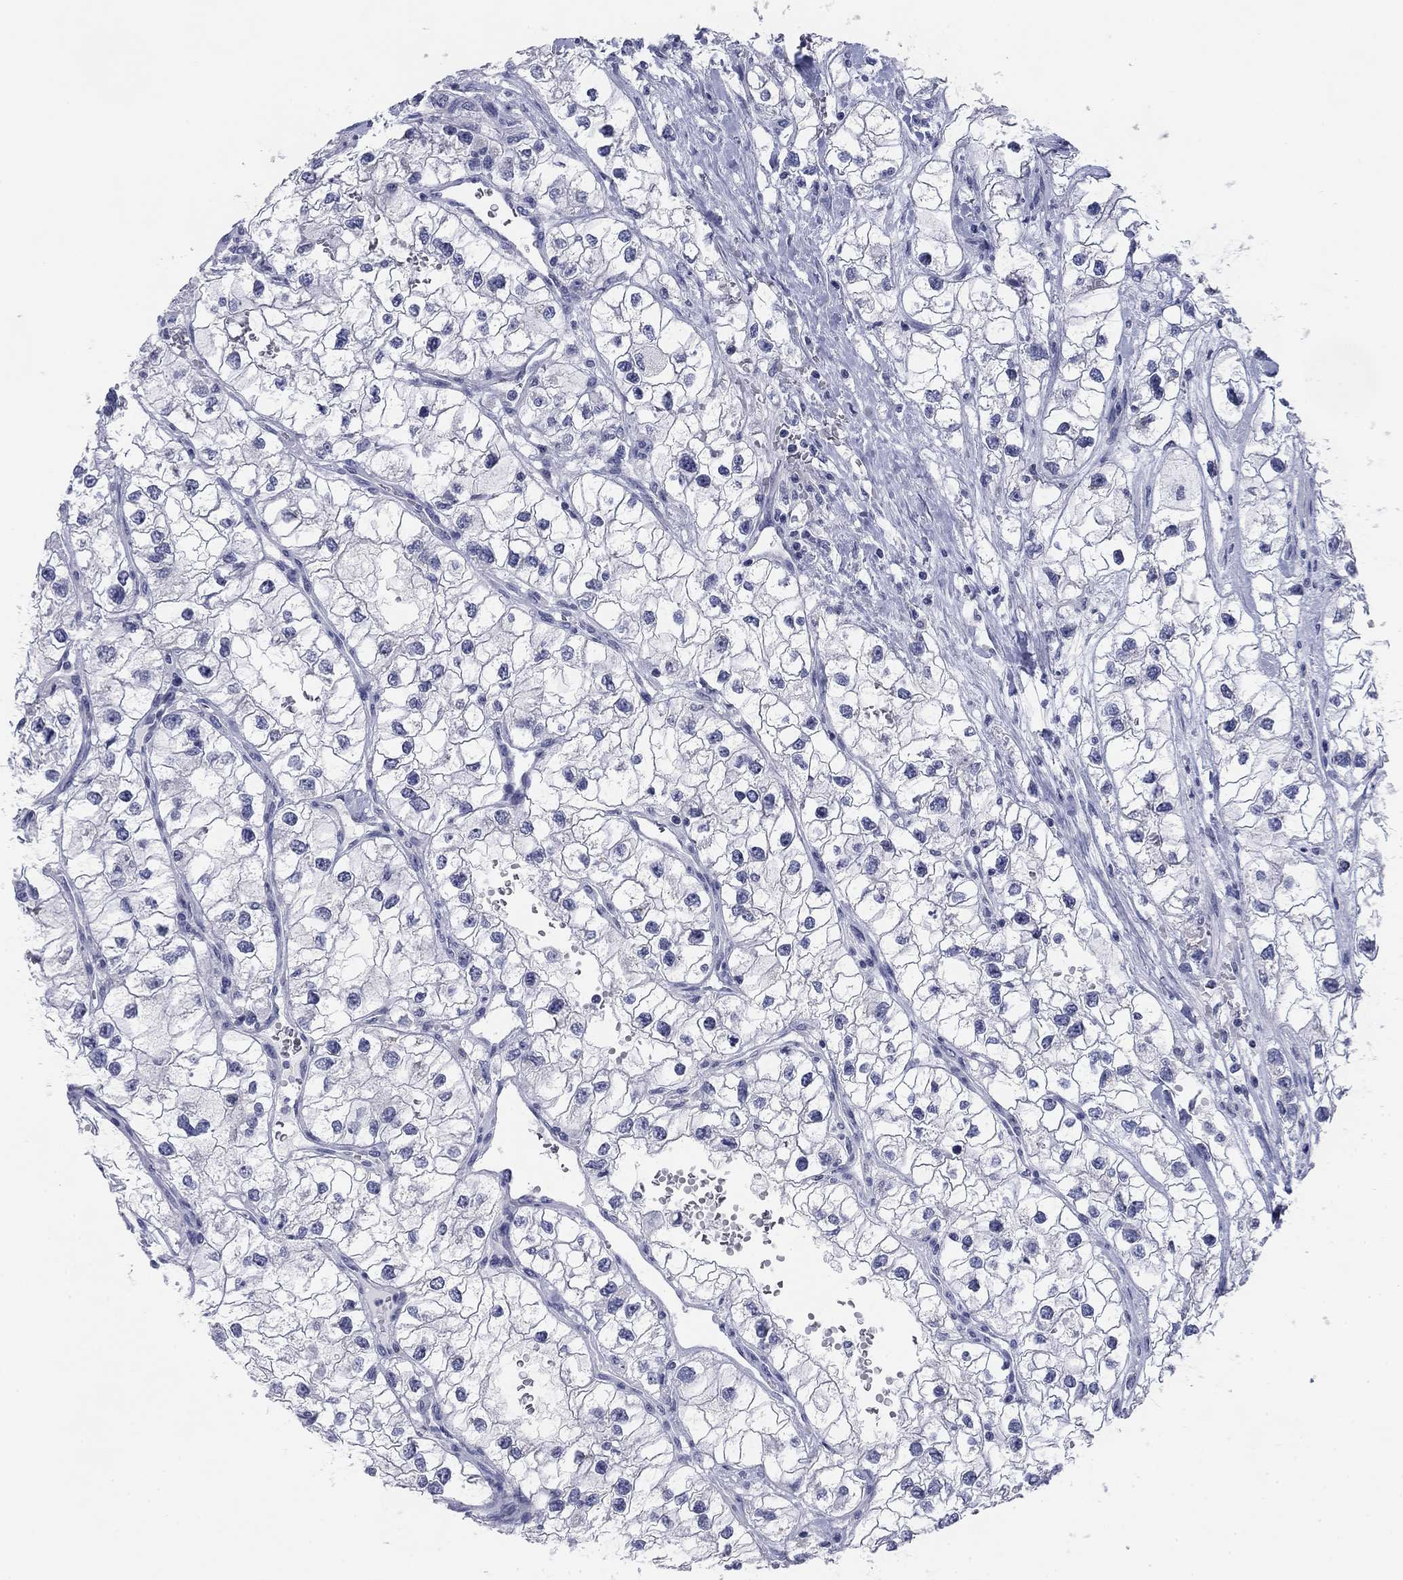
{"staining": {"intensity": "negative", "quantity": "none", "location": "none"}, "tissue": "renal cancer", "cell_type": "Tumor cells", "image_type": "cancer", "snomed": [{"axis": "morphology", "description": "Adenocarcinoma, NOS"}, {"axis": "topography", "description": "Kidney"}], "caption": "High magnification brightfield microscopy of renal cancer (adenocarcinoma) stained with DAB (brown) and counterstained with hematoxylin (blue): tumor cells show no significant positivity.", "gene": "PRPH", "patient": {"sex": "male", "age": 59}}